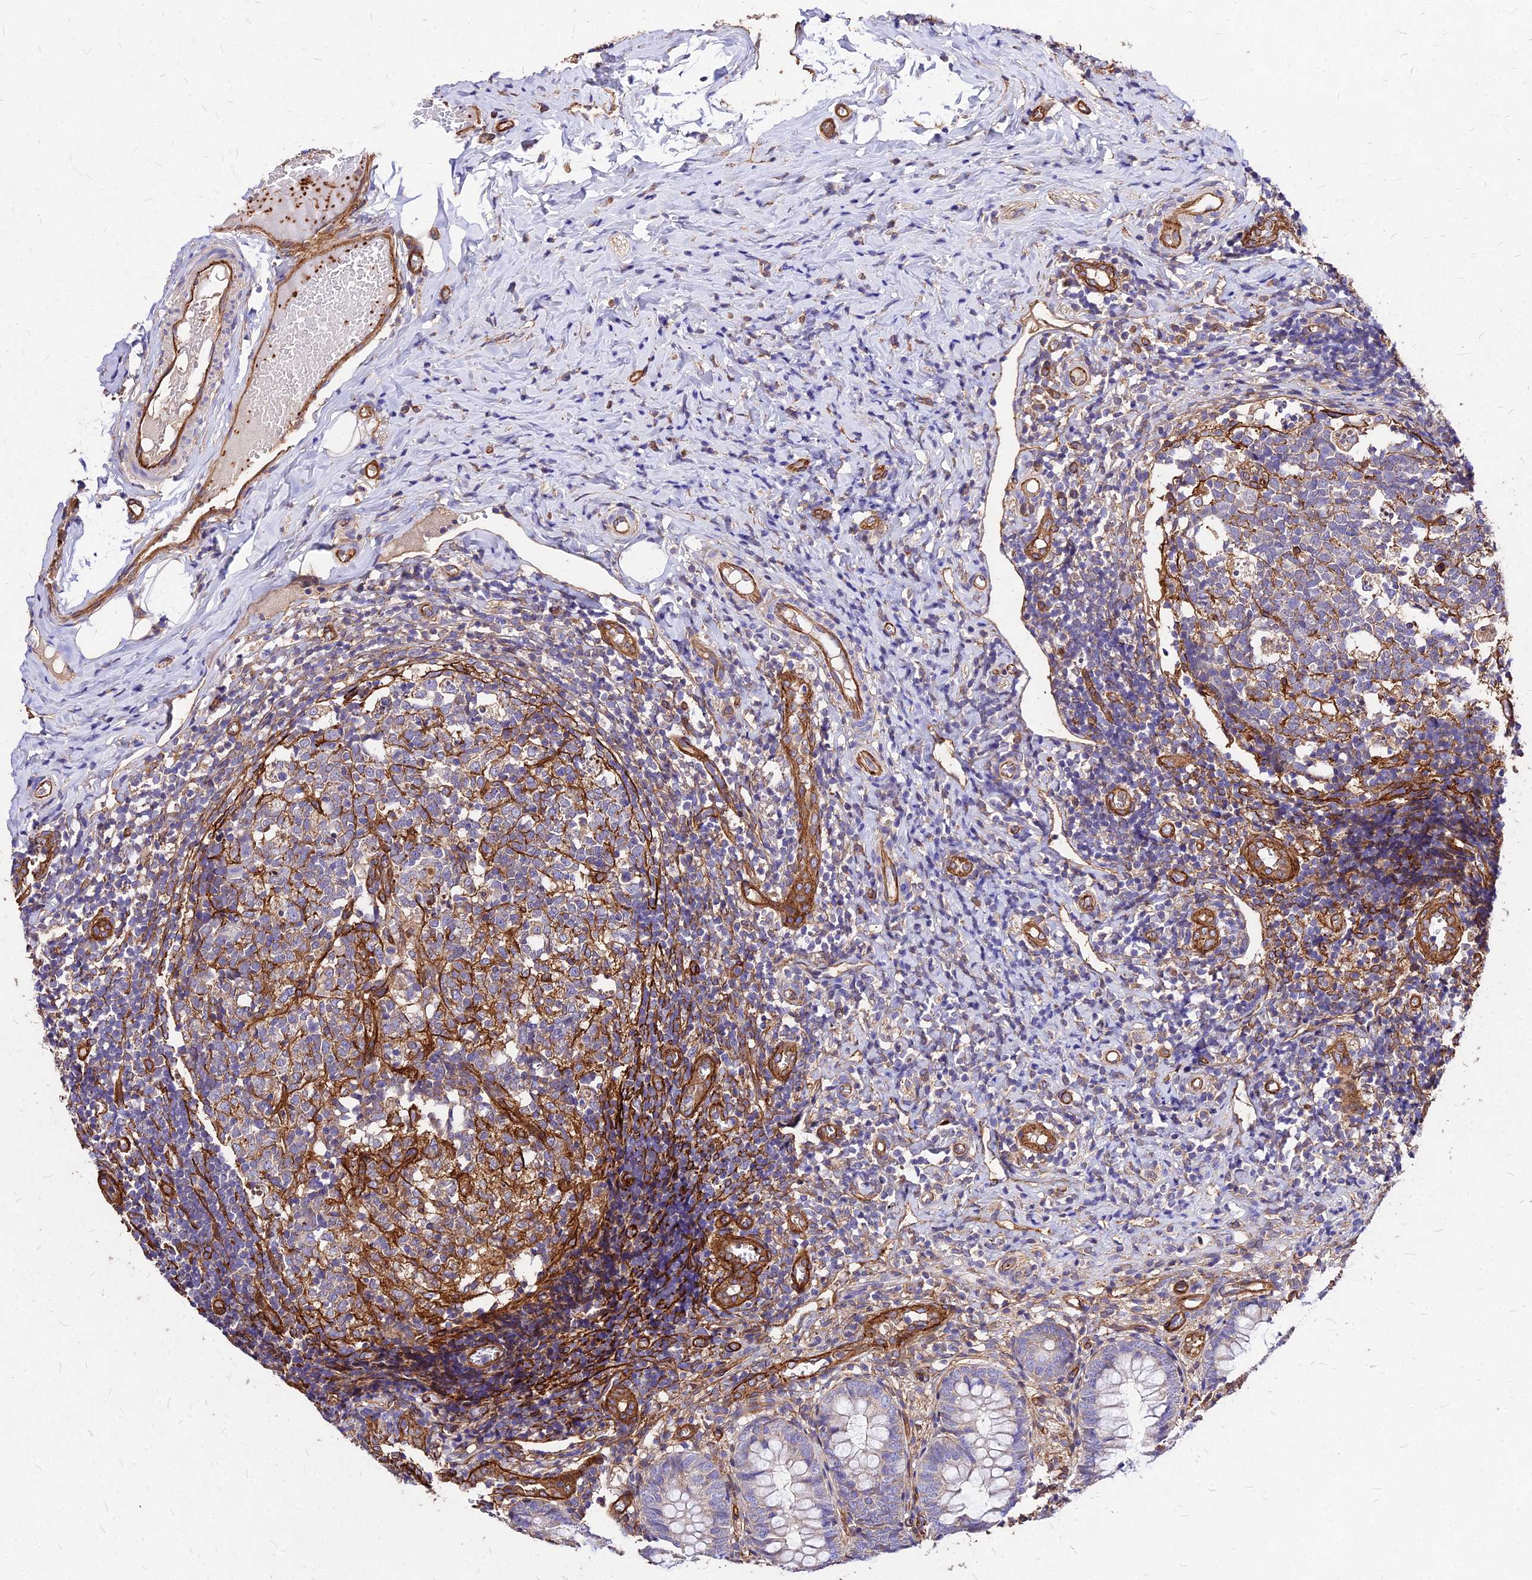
{"staining": {"intensity": "negative", "quantity": "none", "location": "none"}, "tissue": "appendix", "cell_type": "Glandular cells", "image_type": "normal", "snomed": [{"axis": "morphology", "description": "Normal tissue, NOS"}, {"axis": "topography", "description": "Appendix"}], "caption": "This is an immunohistochemistry histopathology image of unremarkable human appendix. There is no positivity in glandular cells.", "gene": "EFCC1", "patient": {"sex": "male", "age": 8}}